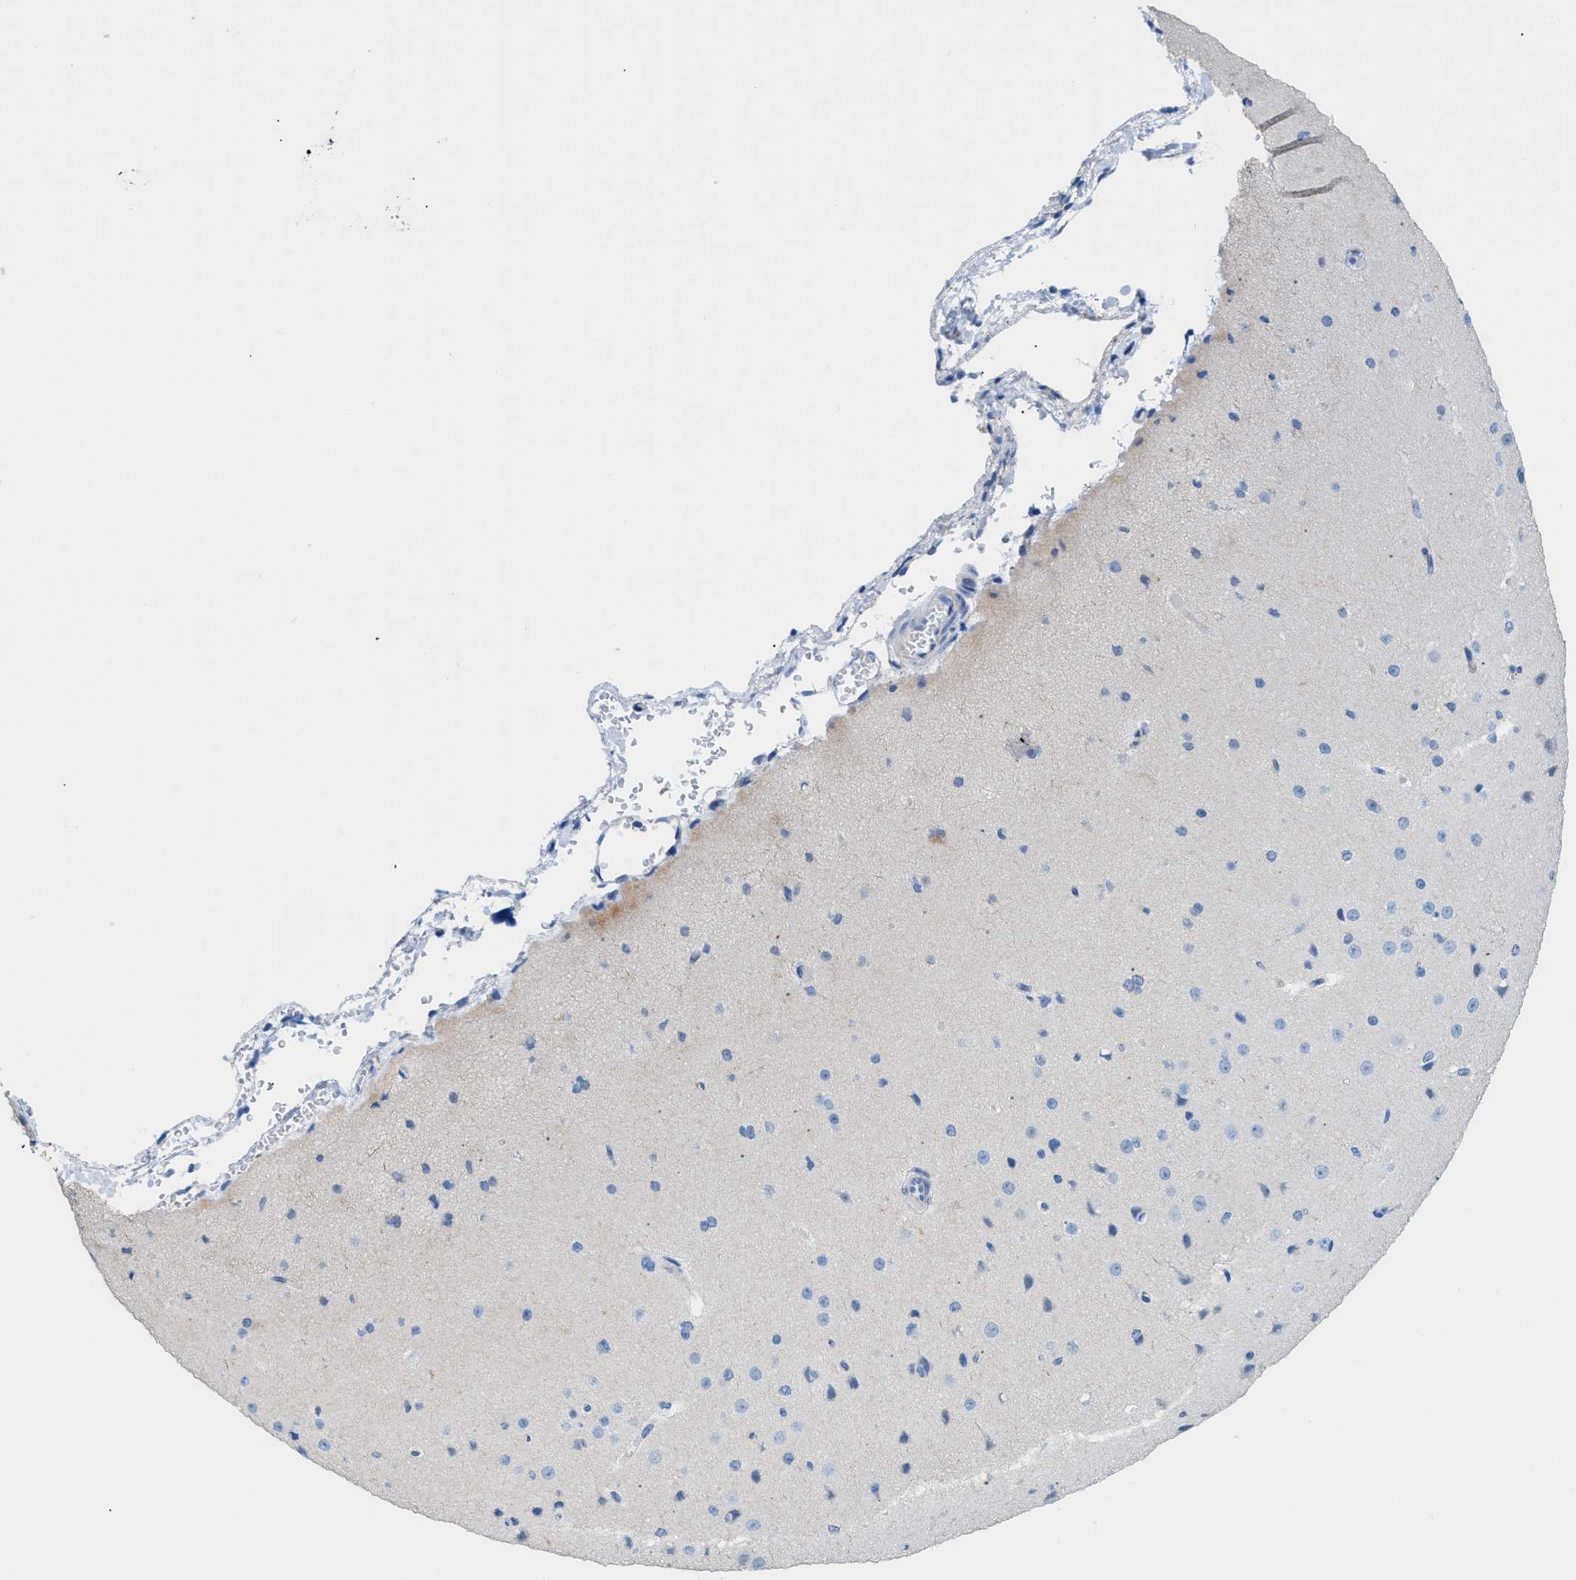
{"staining": {"intensity": "negative", "quantity": "none", "location": "none"}, "tissue": "cerebral cortex", "cell_type": "Endothelial cells", "image_type": "normal", "snomed": [{"axis": "morphology", "description": "Normal tissue, NOS"}, {"axis": "morphology", "description": "Developmental malformation"}, {"axis": "topography", "description": "Cerebral cortex"}], "caption": "This is a micrograph of immunohistochemistry staining of benign cerebral cortex, which shows no staining in endothelial cells.", "gene": "FDCSP", "patient": {"sex": "female", "age": 30}}